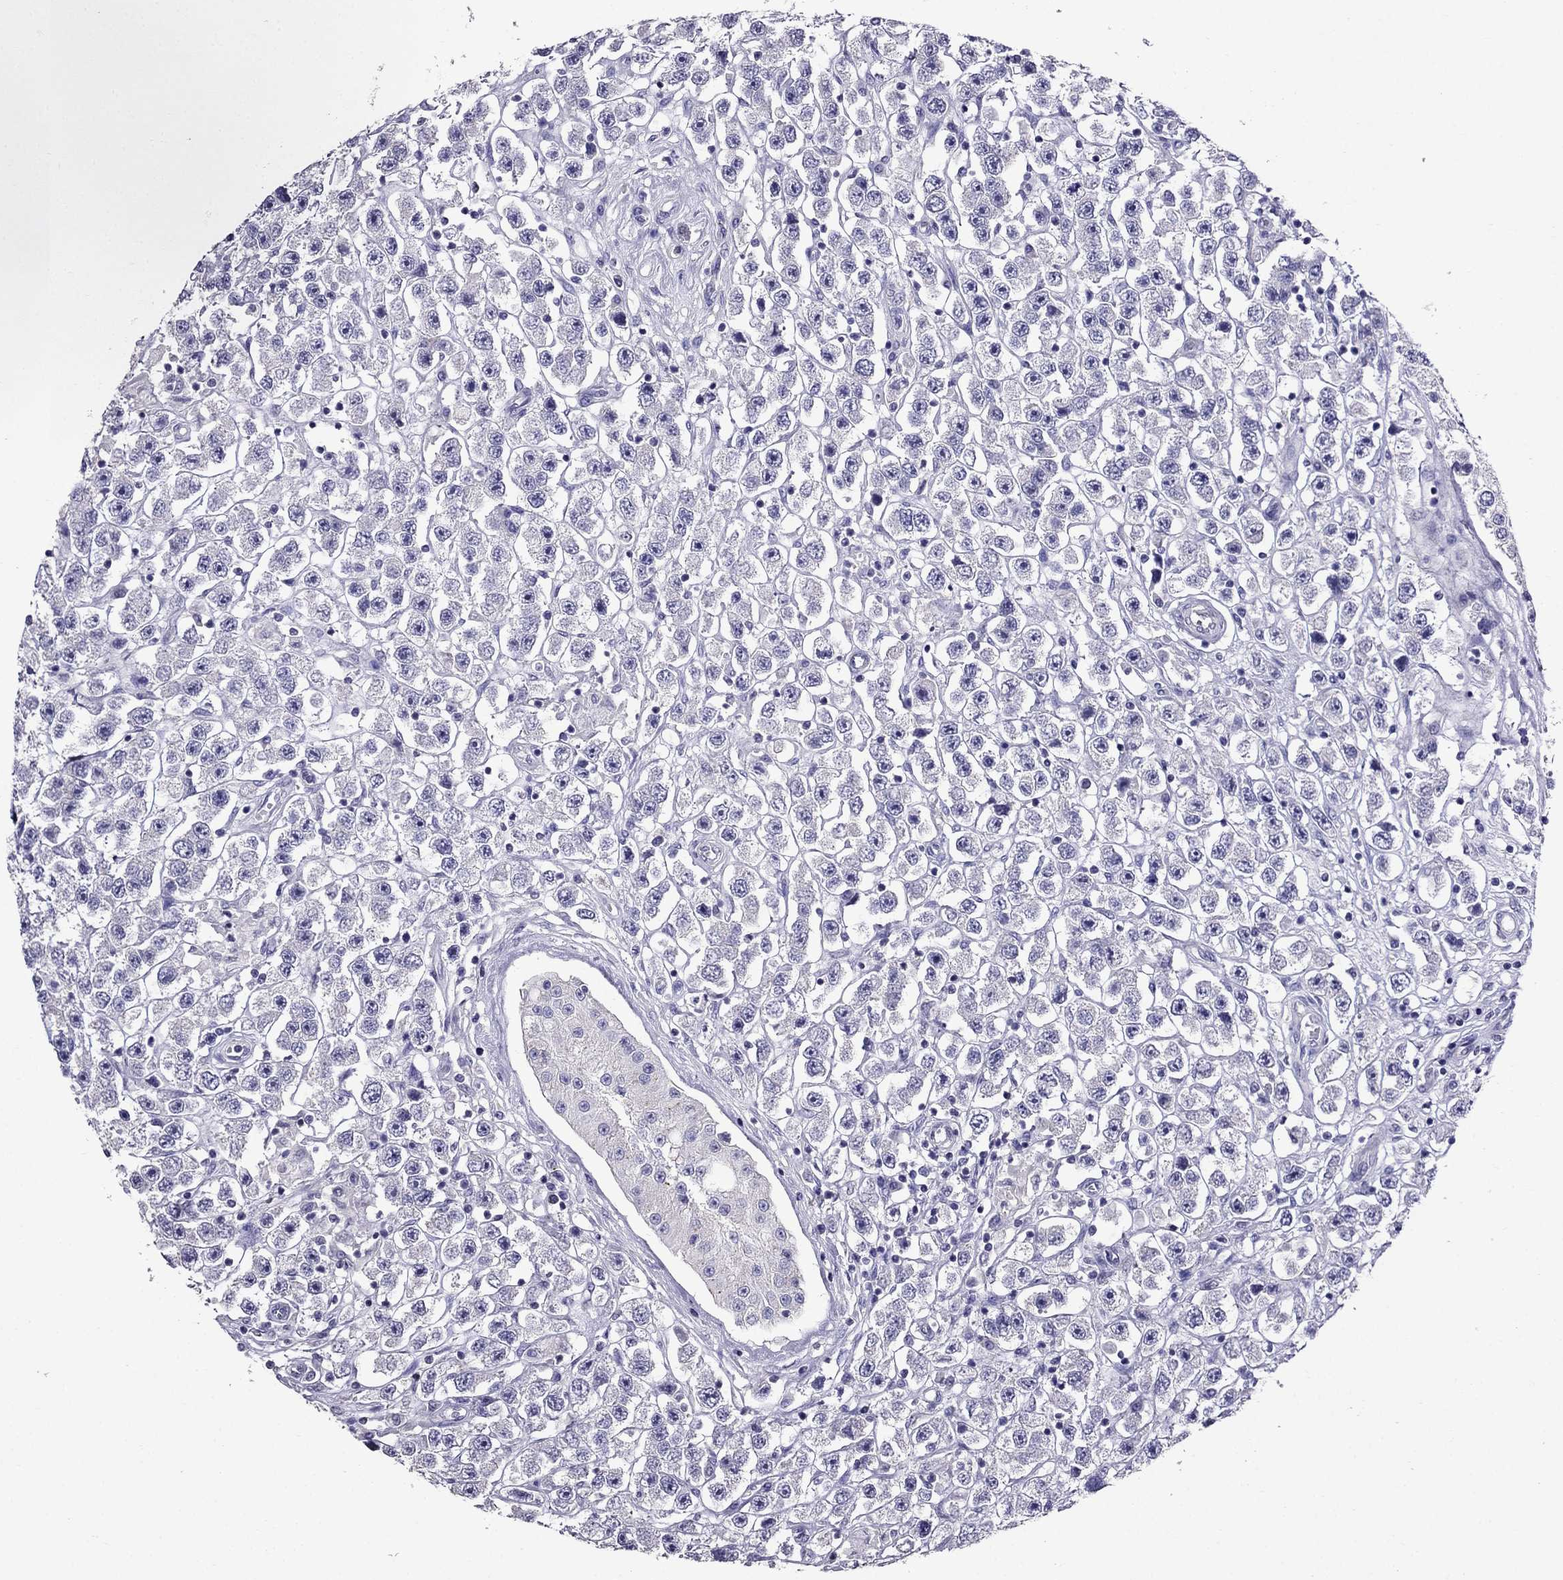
{"staining": {"intensity": "negative", "quantity": "none", "location": "none"}, "tissue": "testis cancer", "cell_type": "Tumor cells", "image_type": "cancer", "snomed": [{"axis": "morphology", "description": "Seminoma, NOS"}, {"axis": "topography", "description": "Testis"}], "caption": "The histopathology image demonstrates no staining of tumor cells in testis cancer (seminoma).", "gene": "OXCT2", "patient": {"sex": "male", "age": 45}}